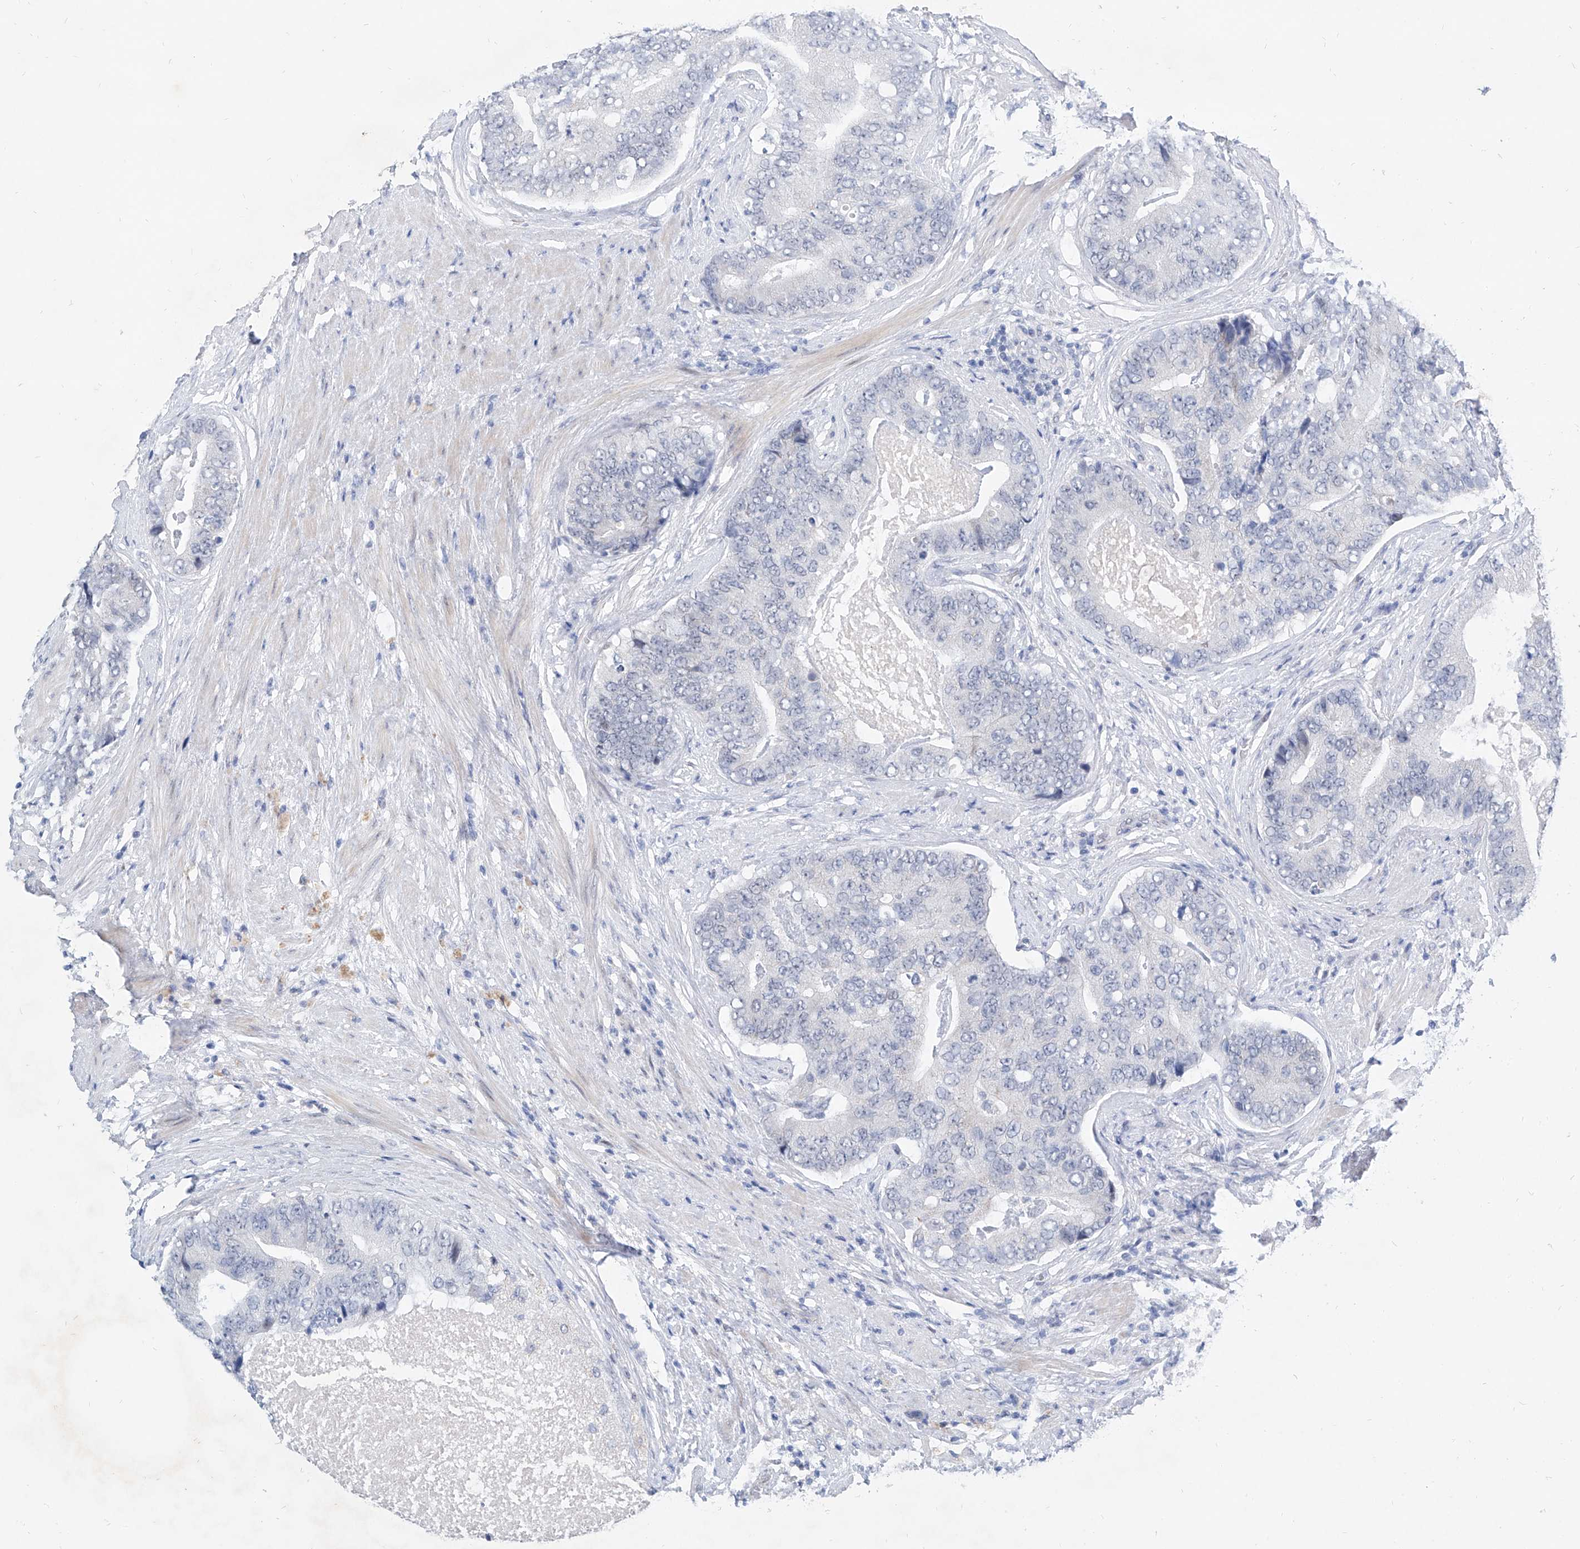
{"staining": {"intensity": "negative", "quantity": "none", "location": "none"}, "tissue": "prostate cancer", "cell_type": "Tumor cells", "image_type": "cancer", "snomed": [{"axis": "morphology", "description": "Adenocarcinoma, High grade"}, {"axis": "topography", "description": "Prostate"}], "caption": "Immunohistochemical staining of high-grade adenocarcinoma (prostate) exhibits no significant positivity in tumor cells.", "gene": "BPTF", "patient": {"sex": "male", "age": 70}}